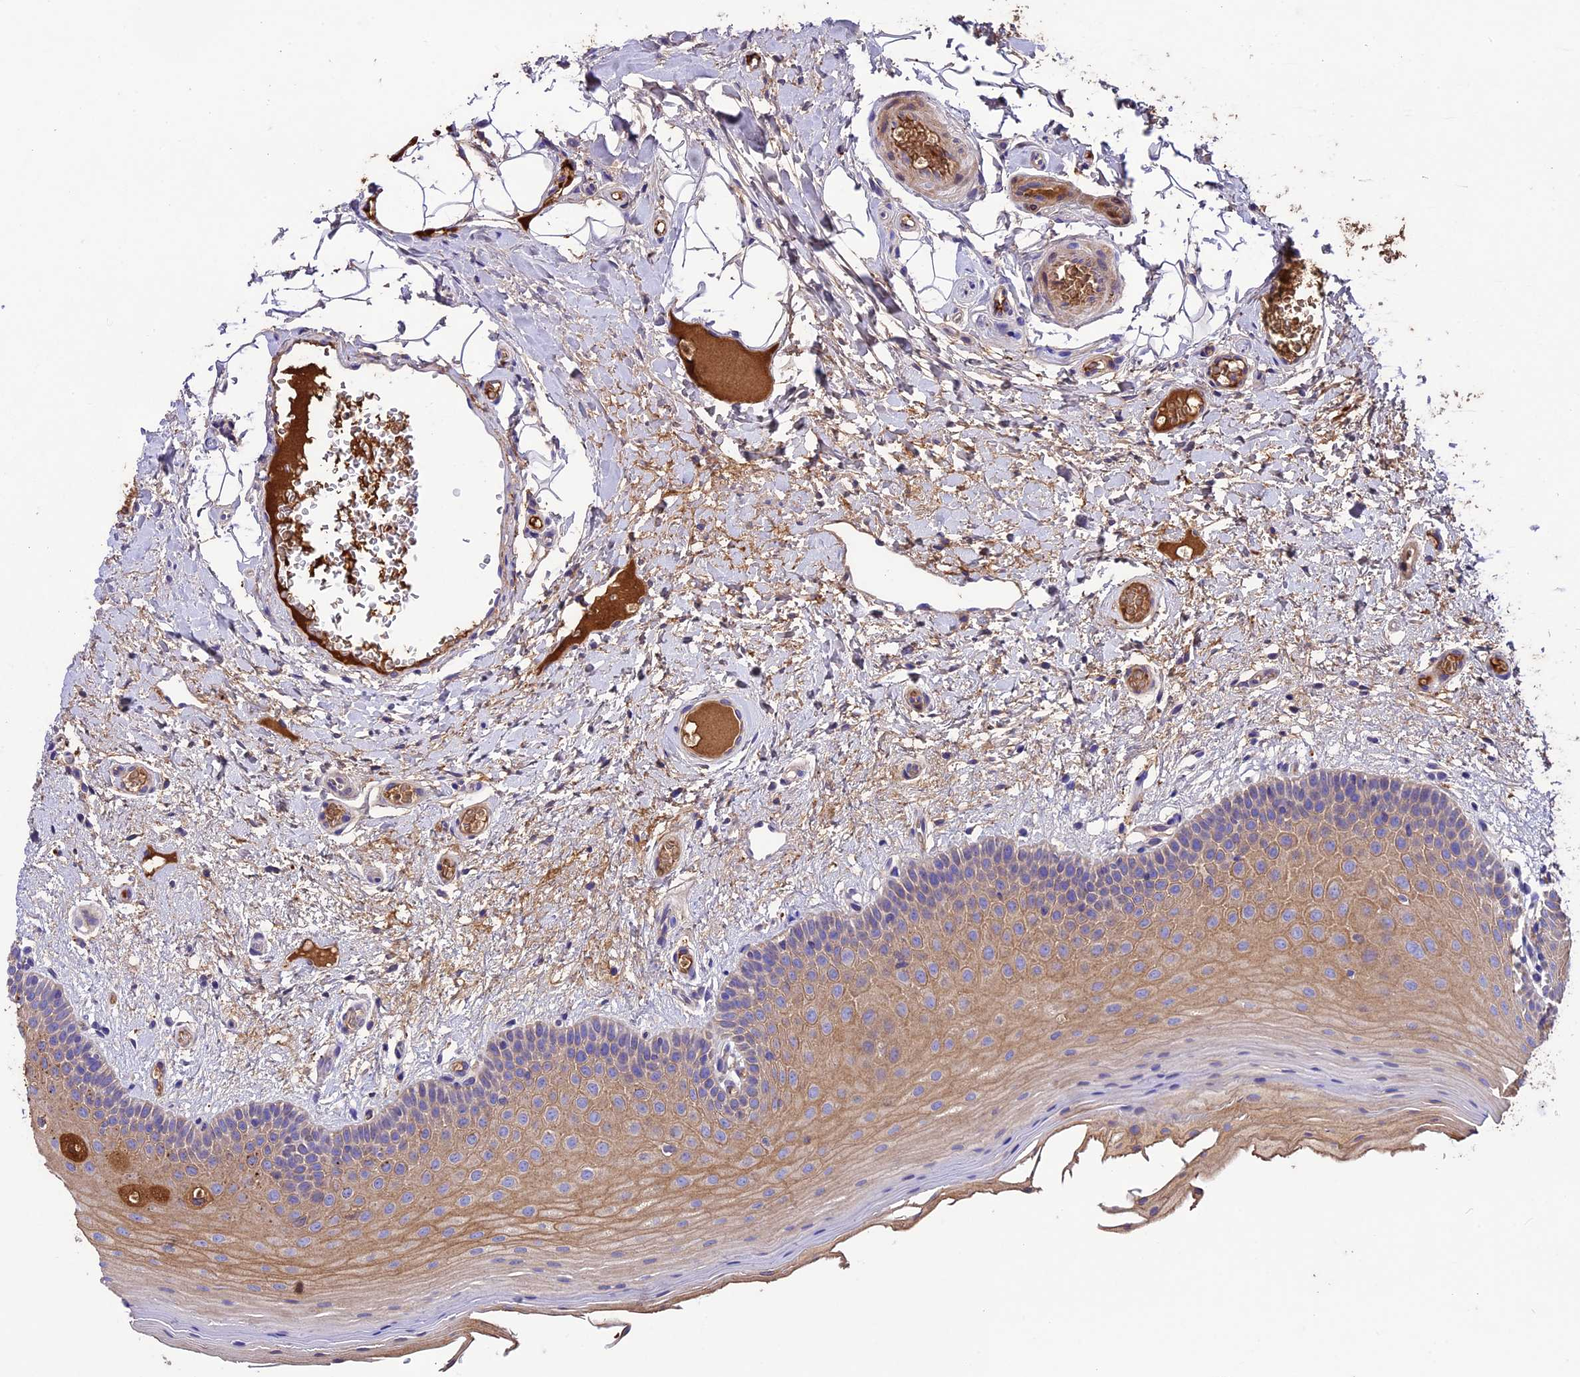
{"staining": {"intensity": "moderate", "quantity": "25%-75%", "location": "cytoplasmic/membranous"}, "tissue": "oral mucosa", "cell_type": "Squamous epithelial cells", "image_type": "normal", "snomed": [{"axis": "morphology", "description": "Normal tissue, NOS"}, {"axis": "topography", "description": "Oral tissue"}, {"axis": "topography", "description": "Tounge, NOS"}], "caption": "Normal oral mucosa was stained to show a protein in brown. There is medium levels of moderate cytoplasmic/membranous expression in approximately 25%-75% of squamous epithelial cells. Using DAB (3,3'-diaminobenzidine) (brown) and hematoxylin (blue) stains, captured at high magnification using brightfield microscopy.", "gene": "TCP11L2", "patient": {"sex": "male", "age": 47}}